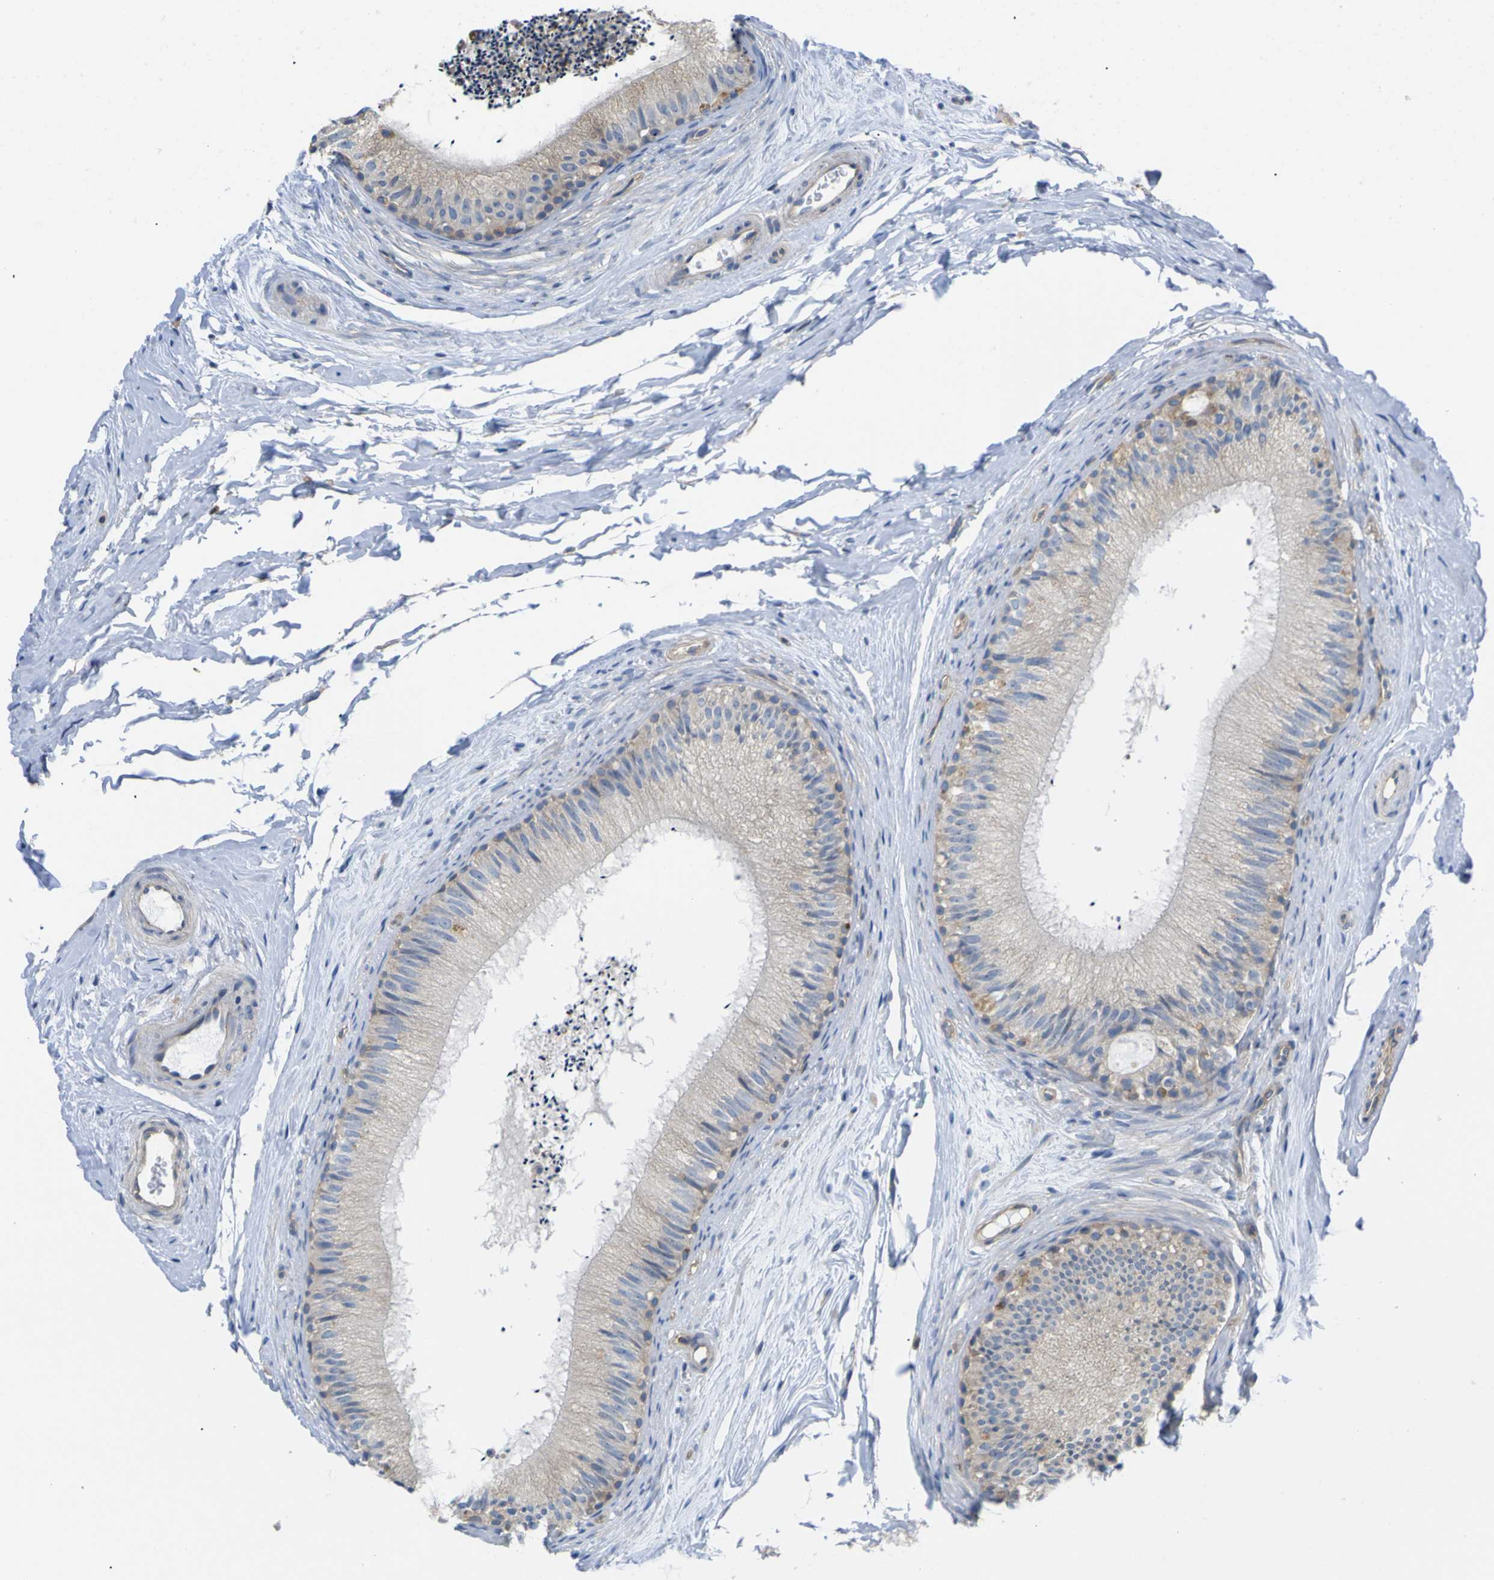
{"staining": {"intensity": "weak", "quantity": "<25%", "location": "cytoplasmic/membranous"}, "tissue": "epididymis", "cell_type": "Glandular cells", "image_type": "normal", "snomed": [{"axis": "morphology", "description": "Normal tissue, NOS"}, {"axis": "topography", "description": "Epididymis"}], "caption": "This image is of normal epididymis stained with immunohistochemistry (IHC) to label a protein in brown with the nuclei are counter-stained blue. There is no positivity in glandular cells.", "gene": "USH1C", "patient": {"sex": "male", "age": 56}}